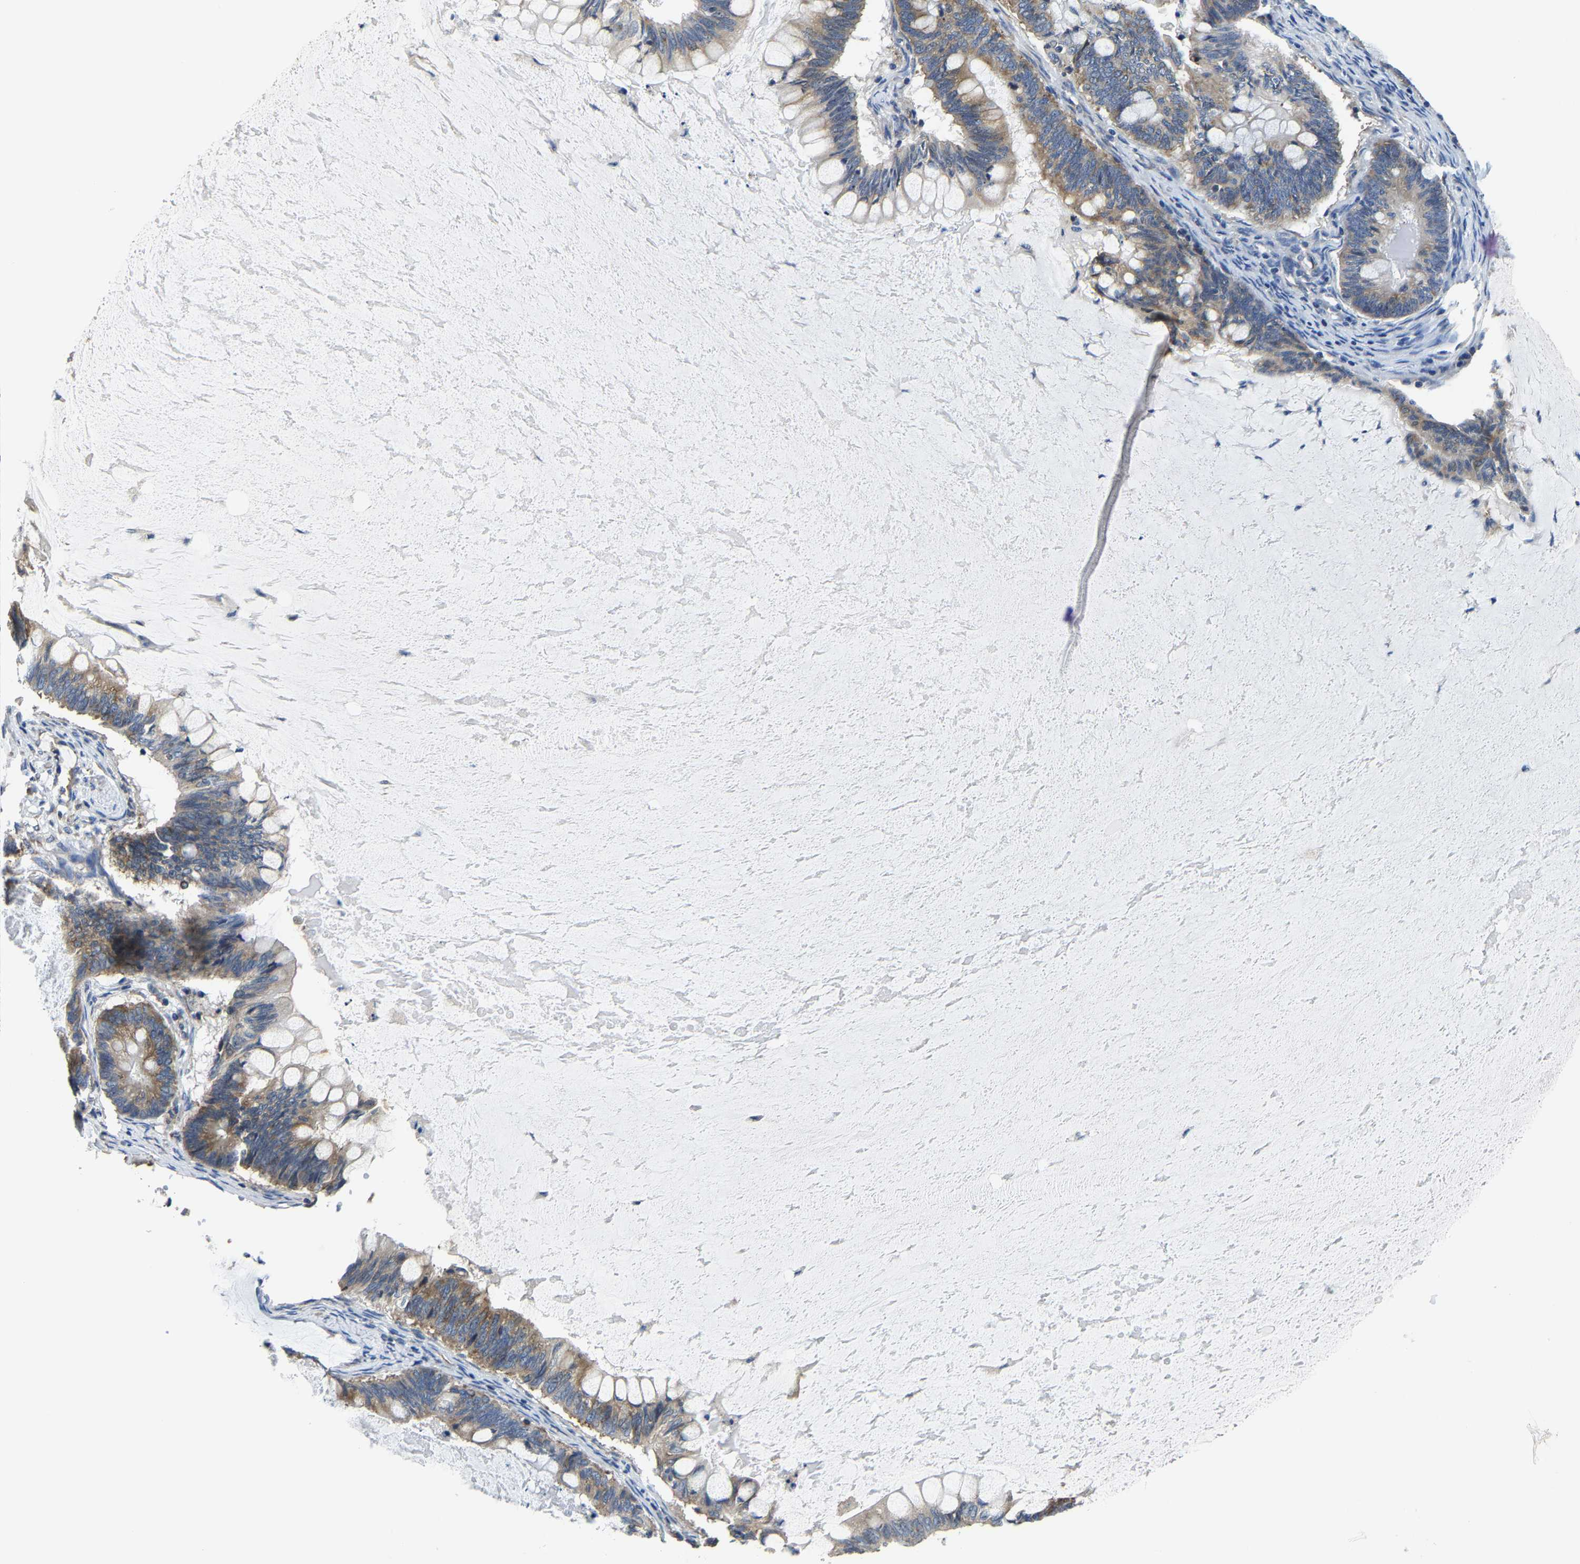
{"staining": {"intensity": "moderate", "quantity": ">75%", "location": "cytoplasmic/membranous"}, "tissue": "ovarian cancer", "cell_type": "Tumor cells", "image_type": "cancer", "snomed": [{"axis": "morphology", "description": "Cystadenocarcinoma, mucinous, NOS"}, {"axis": "topography", "description": "Ovary"}], "caption": "Protein expression analysis of ovarian cancer demonstrates moderate cytoplasmic/membranous positivity in about >75% of tumor cells.", "gene": "G3BP2", "patient": {"sex": "female", "age": 61}}